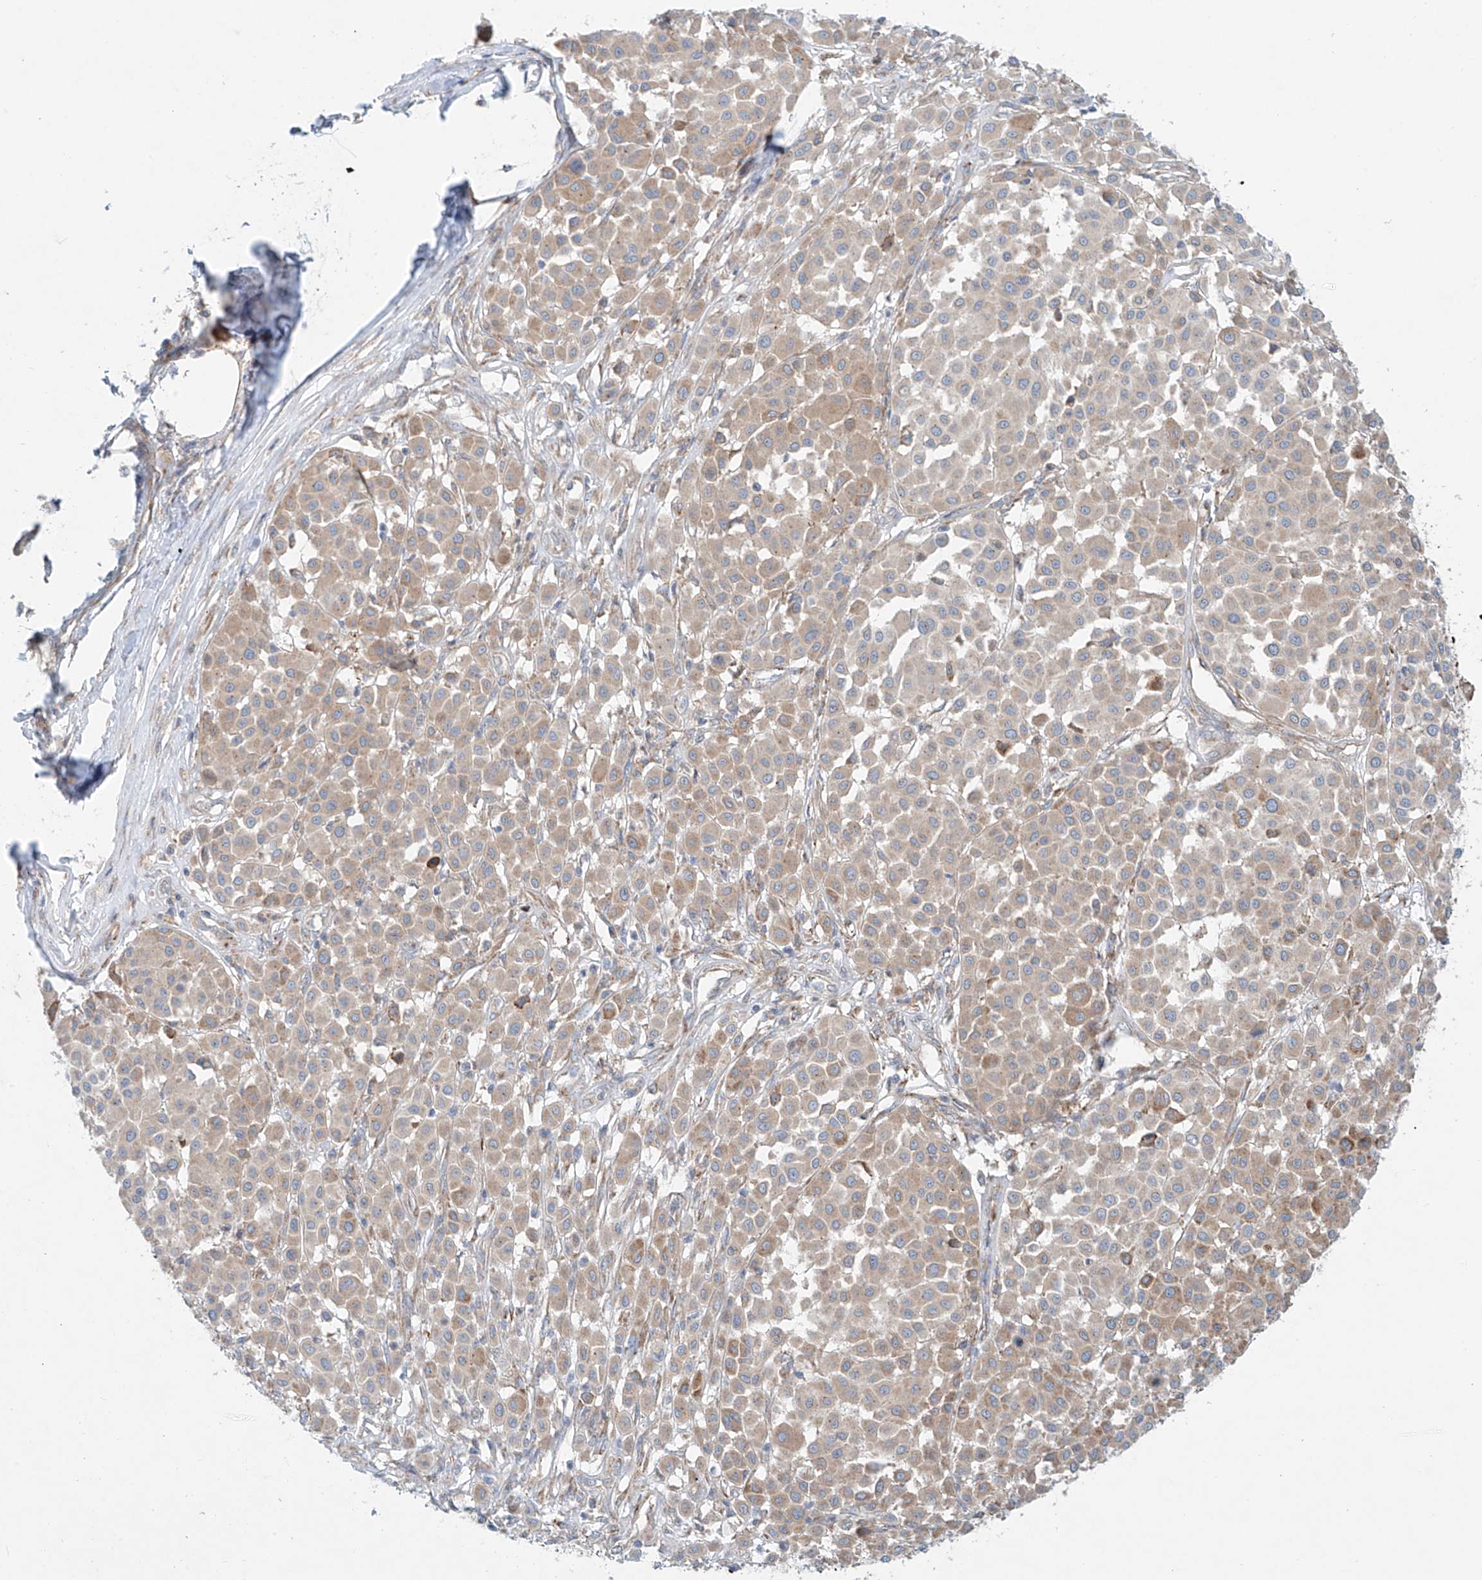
{"staining": {"intensity": "weak", "quantity": ">75%", "location": "cytoplasmic/membranous"}, "tissue": "melanoma", "cell_type": "Tumor cells", "image_type": "cancer", "snomed": [{"axis": "morphology", "description": "Malignant melanoma, Metastatic site"}, {"axis": "topography", "description": "Soft tissue"}], "caption": "A brown stain labels weak cytoplasmic/membranous expression of a protein in human malignant melanoma (metastatic site) tumor cells. The staining is performed using DAB (3,3'-diaminobenzidine) brown chromogen to label protein expression. The nuclei are counter-stained blue using hematoxylin.", "gene": "EIPR1", "patient": {"sex": "male", "age": 41}}